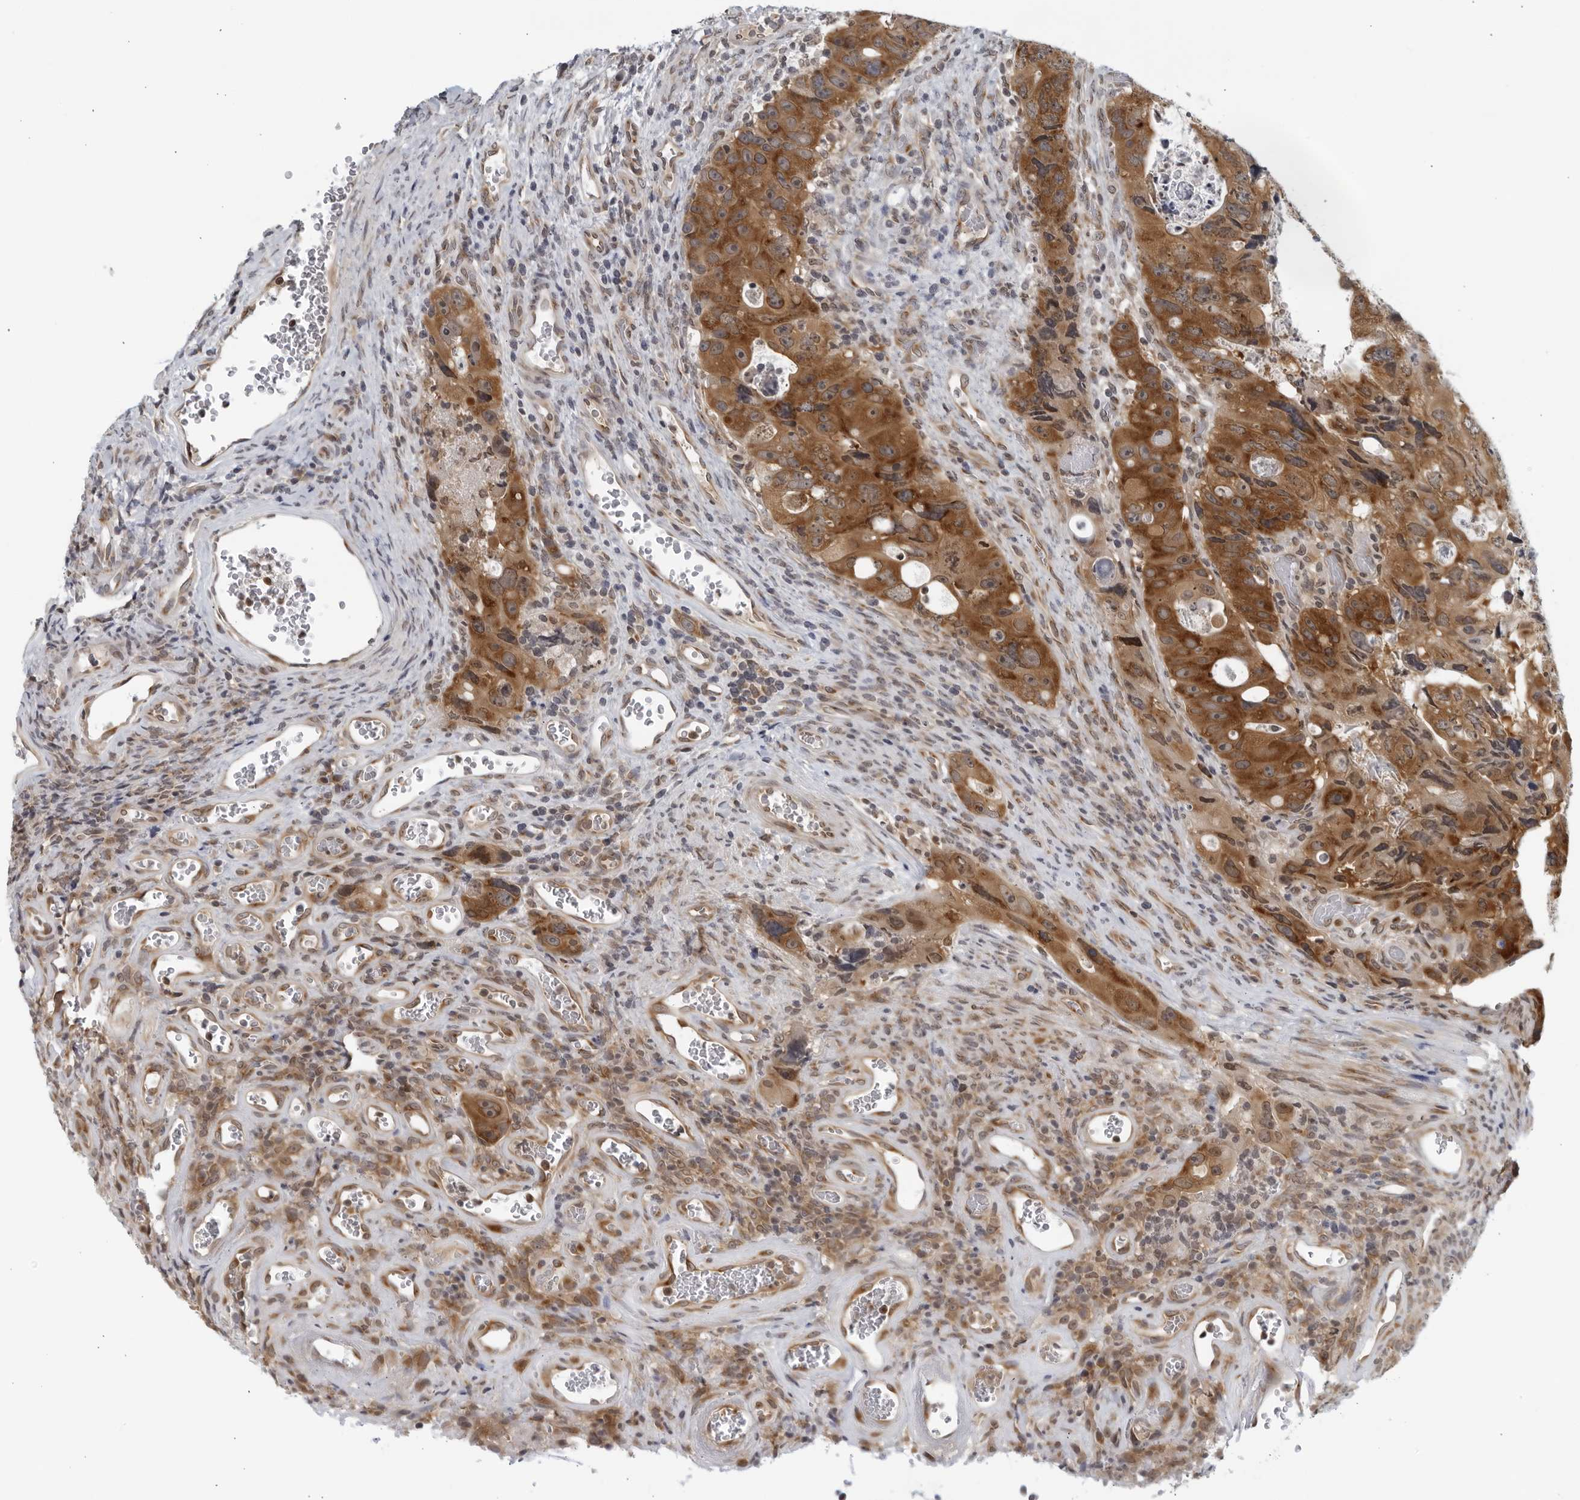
{"staining": {"intensity": "strong", "quantity": ">75%", "location": "cytoplasmic/membranous"}, "tissue": "colorectal cancer", "cell_type": "Tumor cells", "image_type": "cancer", "snomed": [{"axis": "morphology", "description": "Adenocarcinoma, NOS"}, {"axis": "topography", "description": "Rectum"}], "caption": "A brown stain shows strong cytoplasmic/membranous expression of a protein in colorectal adenocarcinoma tumor cells. (brown staining indicates protein expression, while blue staining denotes nuclei).", "gene": "RC3H1", "patient": {"sex": "male", "age": 59}}